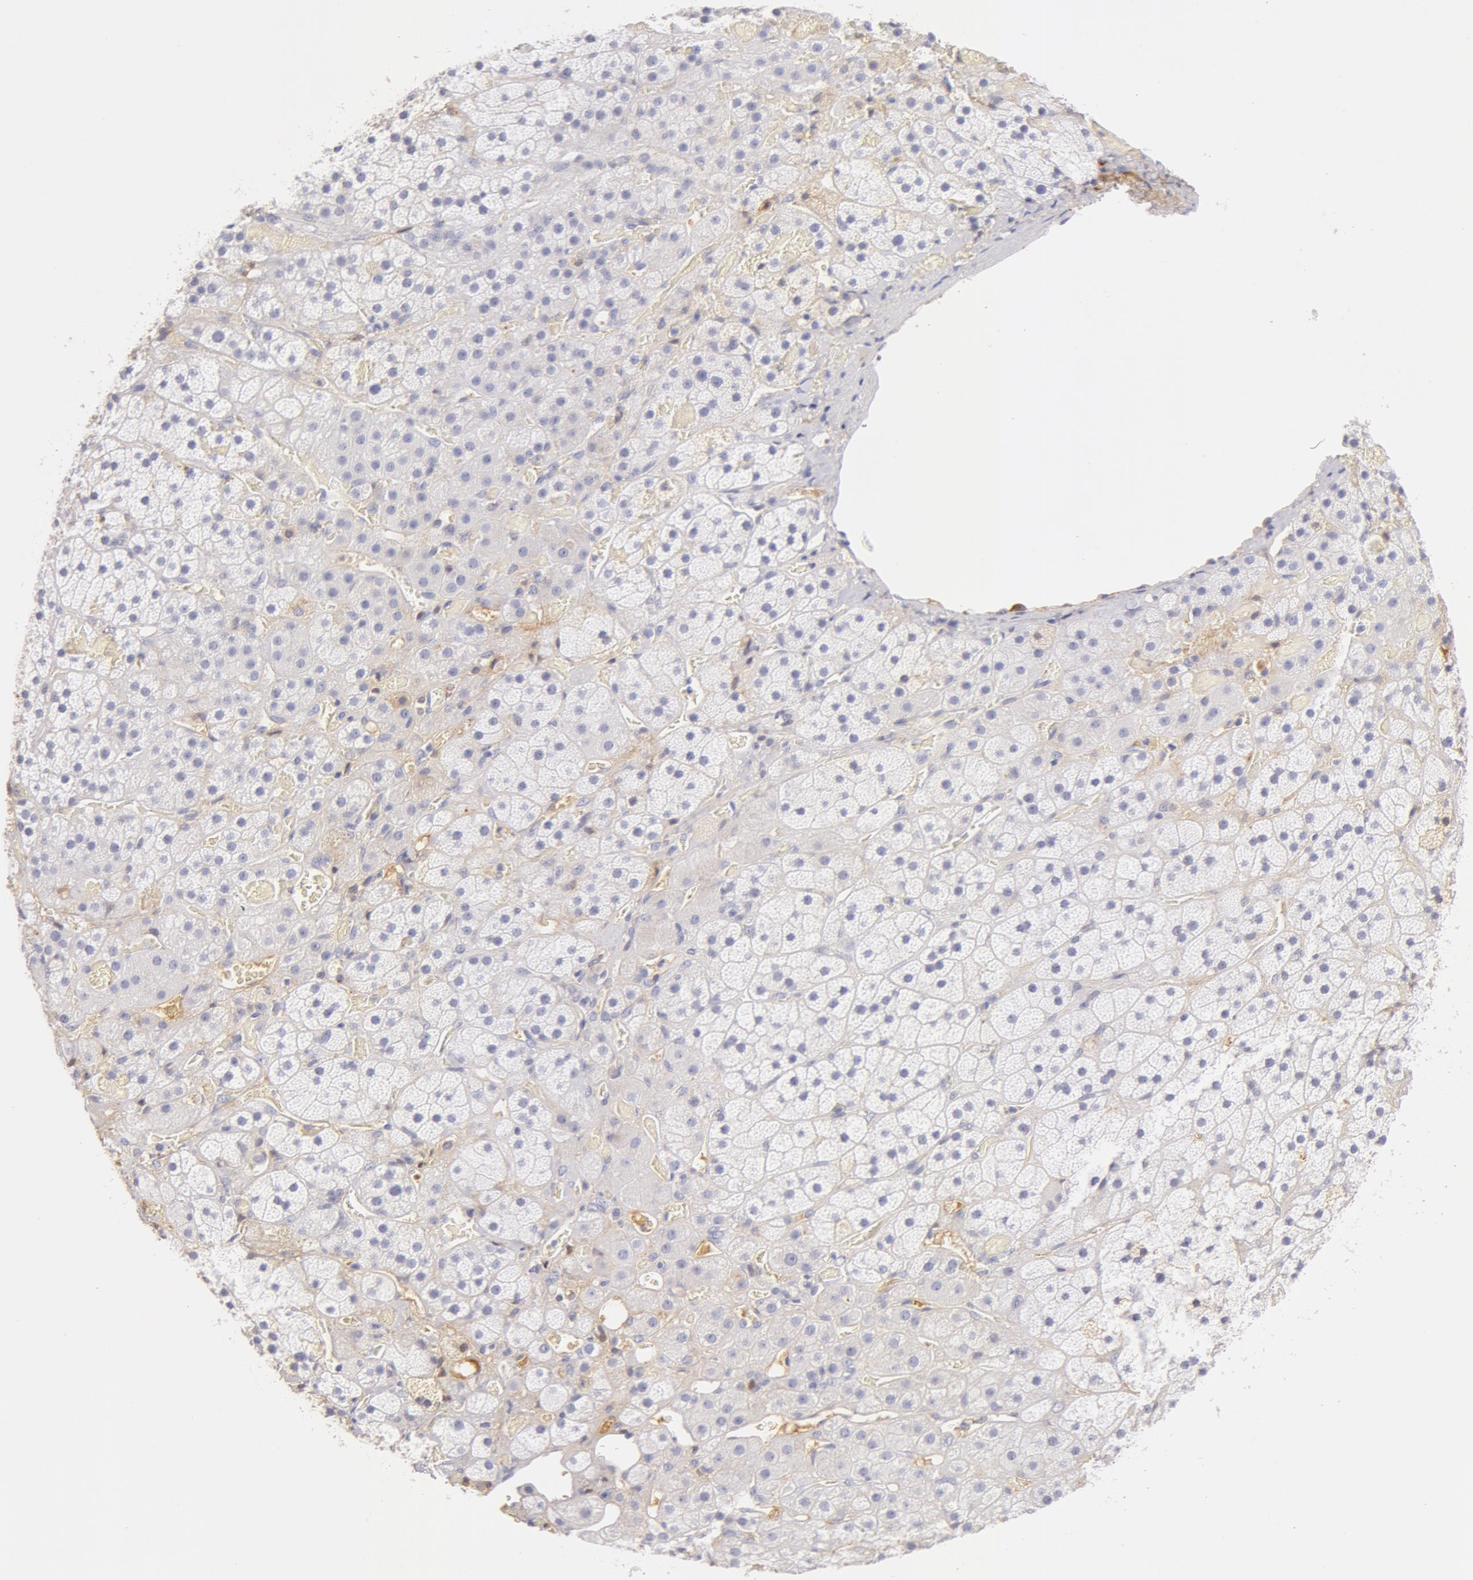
{"staining": {"intensity": "negative", "quantity": "none", "location": "none"}, "tissue": "adrenal gland", "cell_type": "Glandular cells", "image_type": "normal", "snomed": [{"axis": "morphology", "description": "Normal tissue, NOS"}, {"axis": "topography", "description": "Adrenal gland"}], "caption": "Adrenal gland stained for a protein using IHC displays no staining glandular cells.", "gene": "AHSG", "patient": {"sex": "male", "age": 57}}